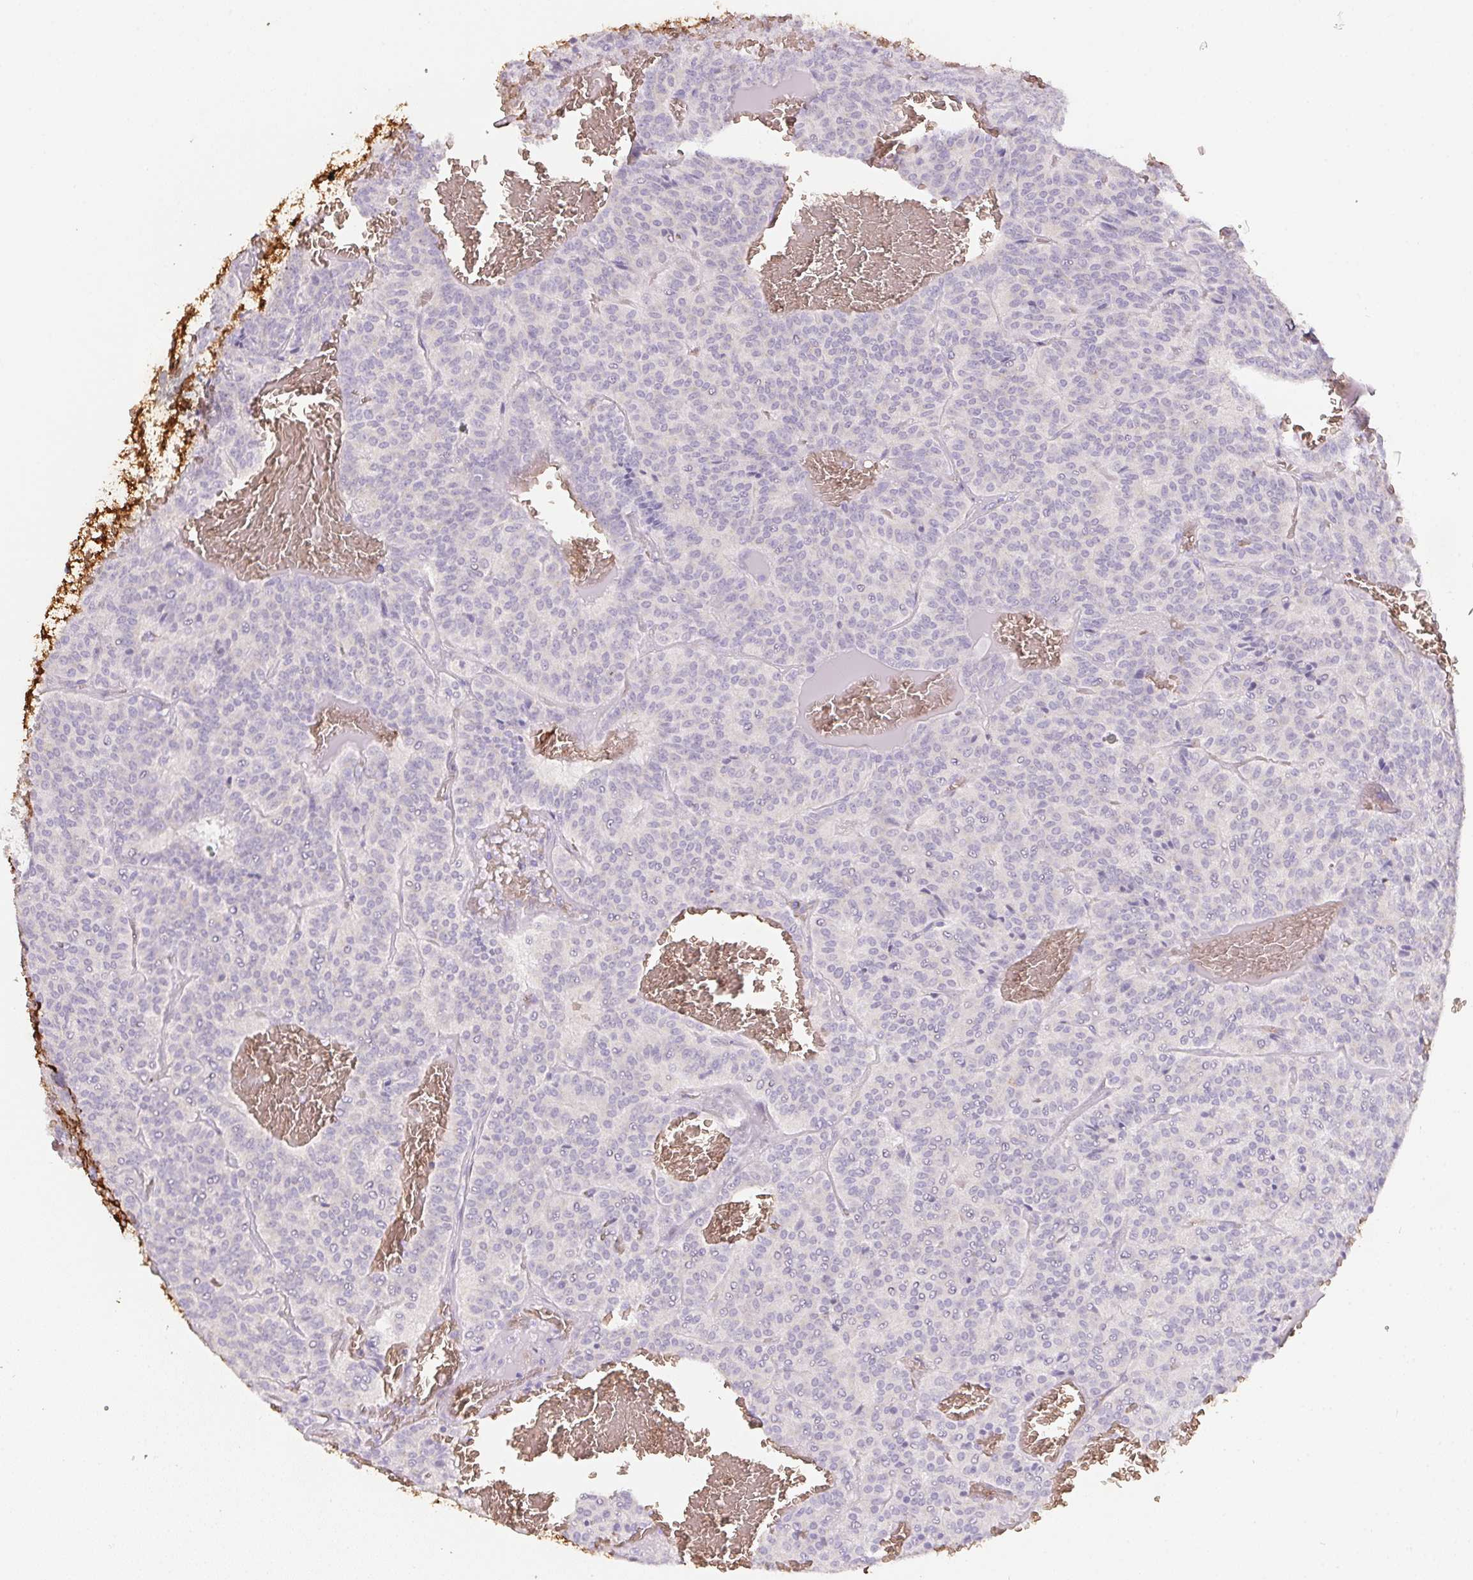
{"staining": {"intensity": "negative", "quantity": "none", "location": "none"}, "tissue": "carcinoid", "cell_type": "Tumor cells", "image_type": "cancer", "snomed": [{"axis": "morphology", "description": "Carcinoid, malignant, NOS"}, {"axis": "topography", "description": "Lung"}], "caption": "Malignant carcinoid stained for a protein using immunohistochemistry reveals no expression tumor cells.", "gene": "DCD", "patient": {"sex": "male", "age": 70}}